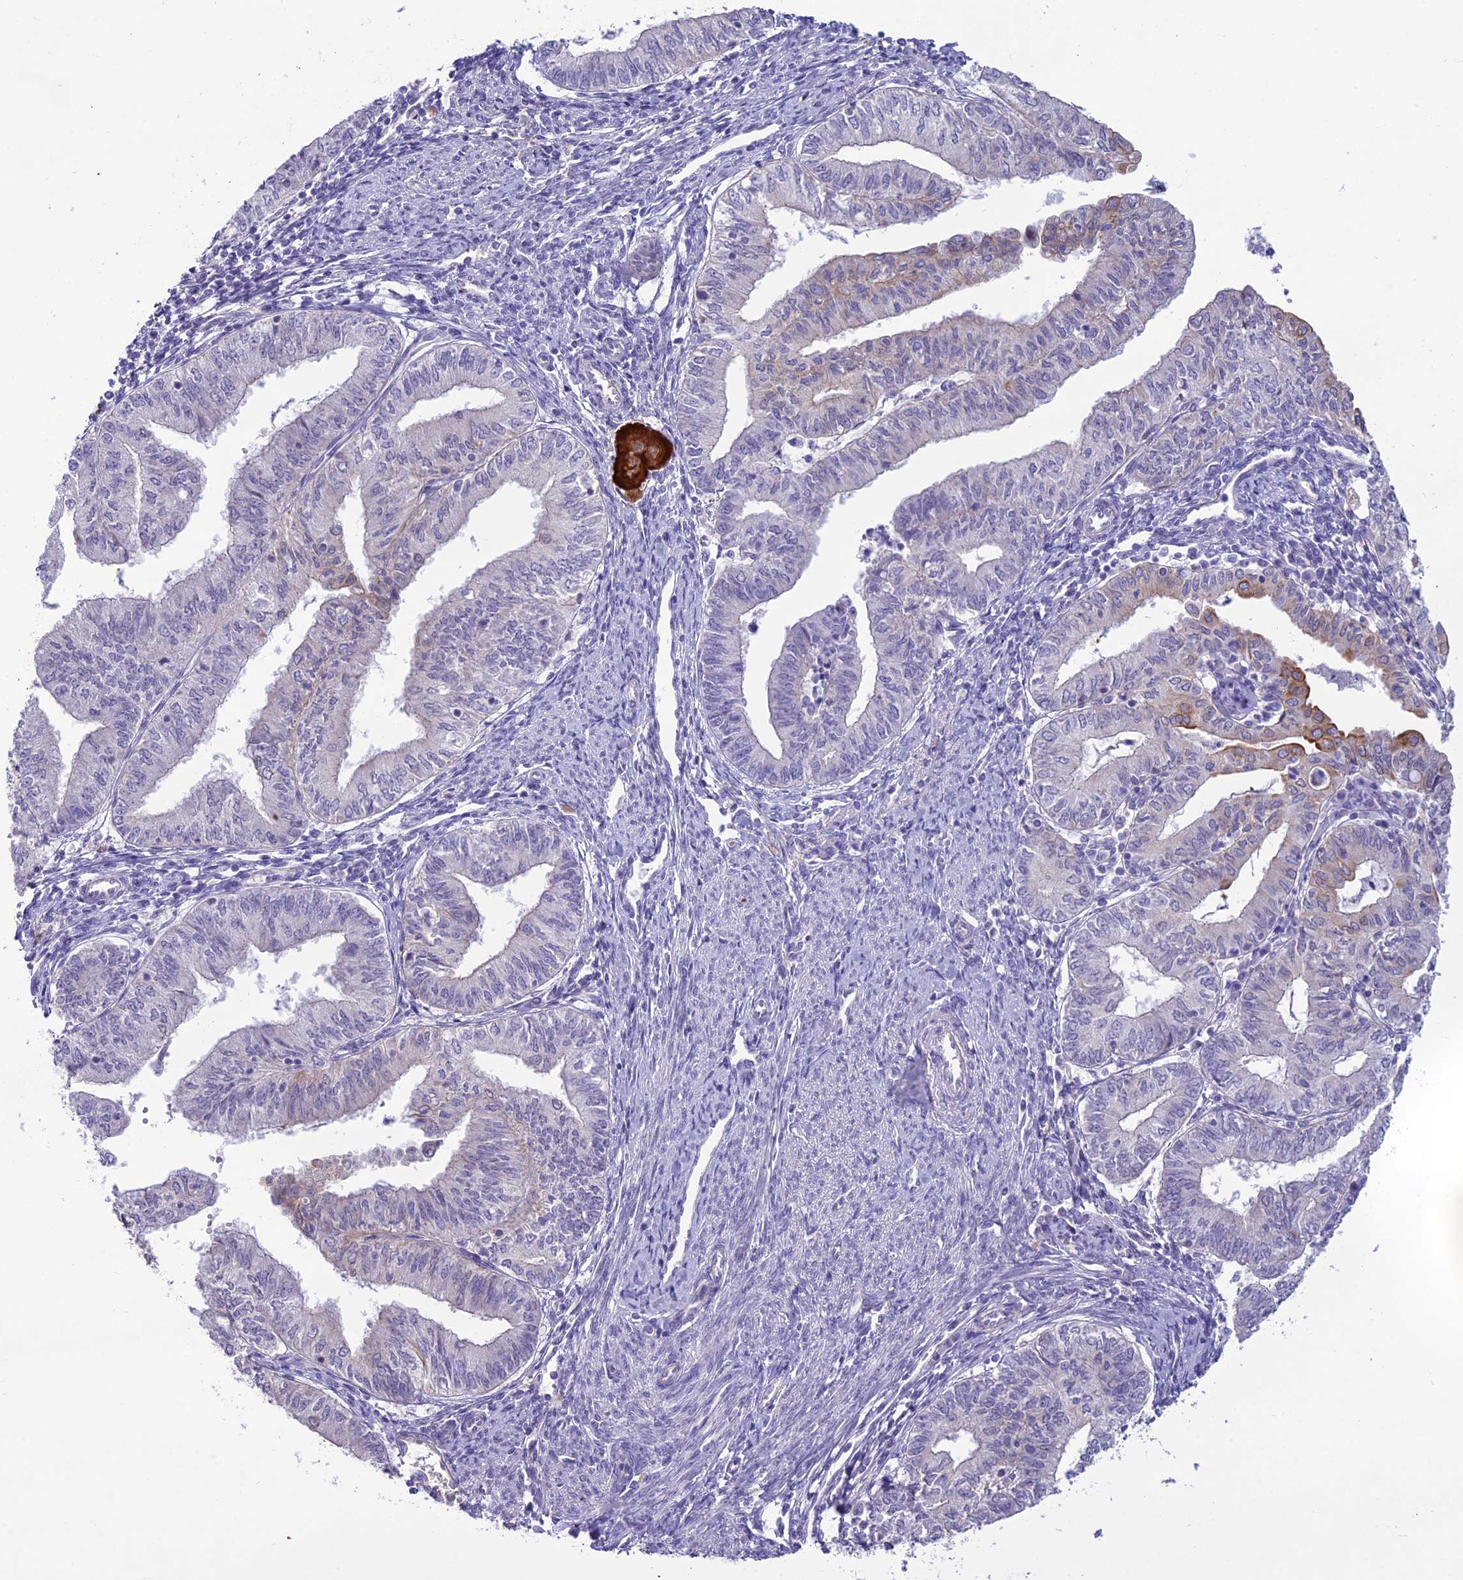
{"staining": {"intensity": "moderate", "quantity": "<25%", "location": "cytoplasmic/membranous"}, "tissue": "endometrial cancer", "cell_type": "Tumor cells", "image_type": "cancer", "snomed": [{"axis": "morphology", "description": "Adenocarcinoma, NOS"}, {"axis": "topography", "description": "Endometrium"}], "caption": "An image of human endometrial adenocarcinoma stained for a protein displays moderate cytoplasmic/membranous brown staining in tumor cells. (brown staining indicates protein expression, while blue staining denotes nuclei).", "gene": "SCRT1", "patient": {"sex": "female", "age": 66}}